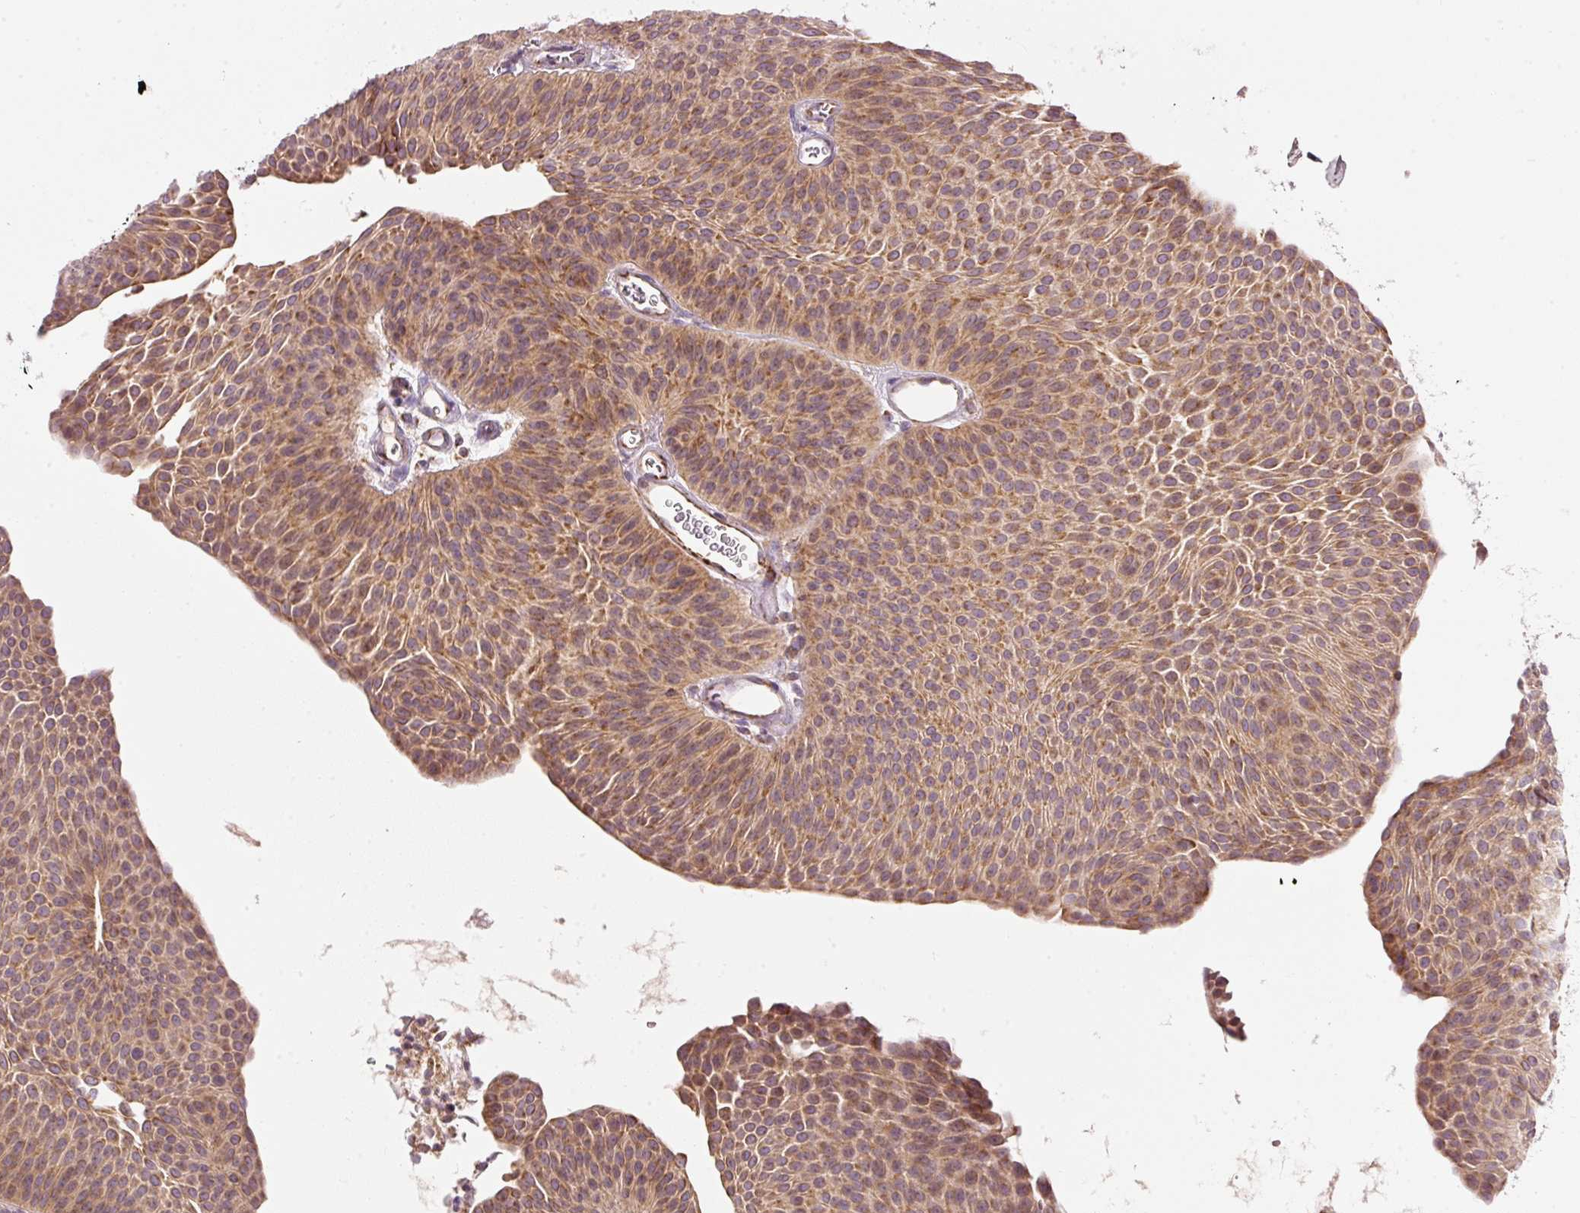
{"staining": {"intensity": "moderate", "quantity": ">75%", "location": "cytoplasmic/membranous"}, "tissue": "urothelial cancer", "cell_type": "Tumor cells", "image_type": "cancer", "snomed": [{"axis": "morphology", "description": "Urothelial carcinoma, Low grade"}, {"axis": "topography", "description": "Urinary bladder"}], "caption": "An immunohistochemistry histopathology image of tumor tissue is shown. Protein staining in brown highlights moderate cytoplasmic/membranous positivity in urothelial cancer within tumor cells. (brown staining indicates protein expression, while blue staining denotes nuclei).", "gene": "FAM78B", "patient": {"sex": "female", "age": 60}}